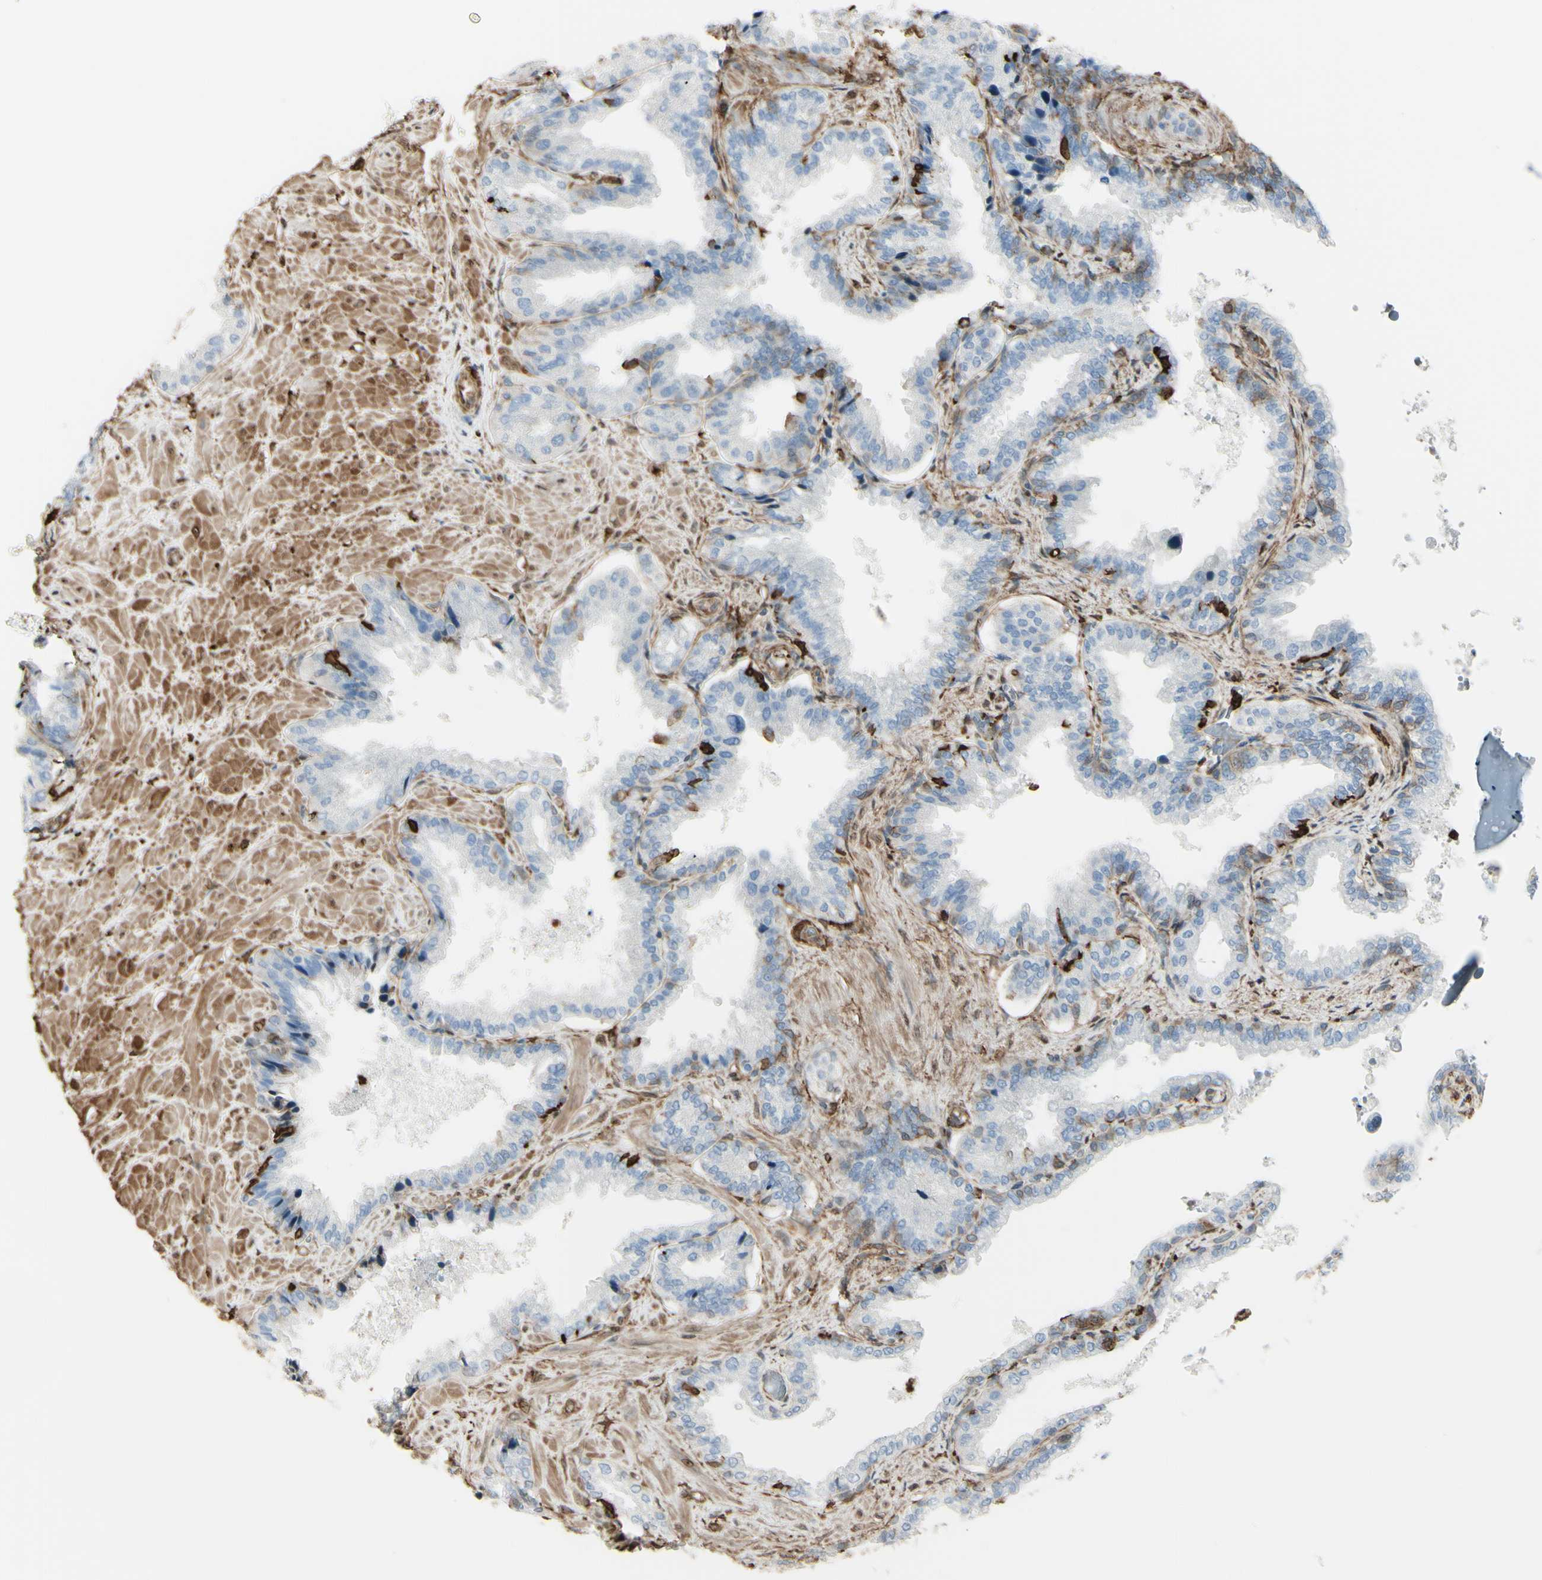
{"staining": {"intensity": "negative", "quantity": "none", "location": "none"}, "tissue": "seminal vesicle", "cell_type": "Glandular cells", "image_type": "normal", "snomed": [{"axis": "morphology", "description": "Normal tissue, NOS"}, {"axis": "topography", "description": "Seminal veicle"}], "caption": "DAB immunohistochemical staining of normal seminal vesicle shows no significant positivity in glandular cells. (Immunohistochemistry, brightfield microscopy, high magnification).", "gene": "GSN", "patient": {"sex": "male", "age": 46}}